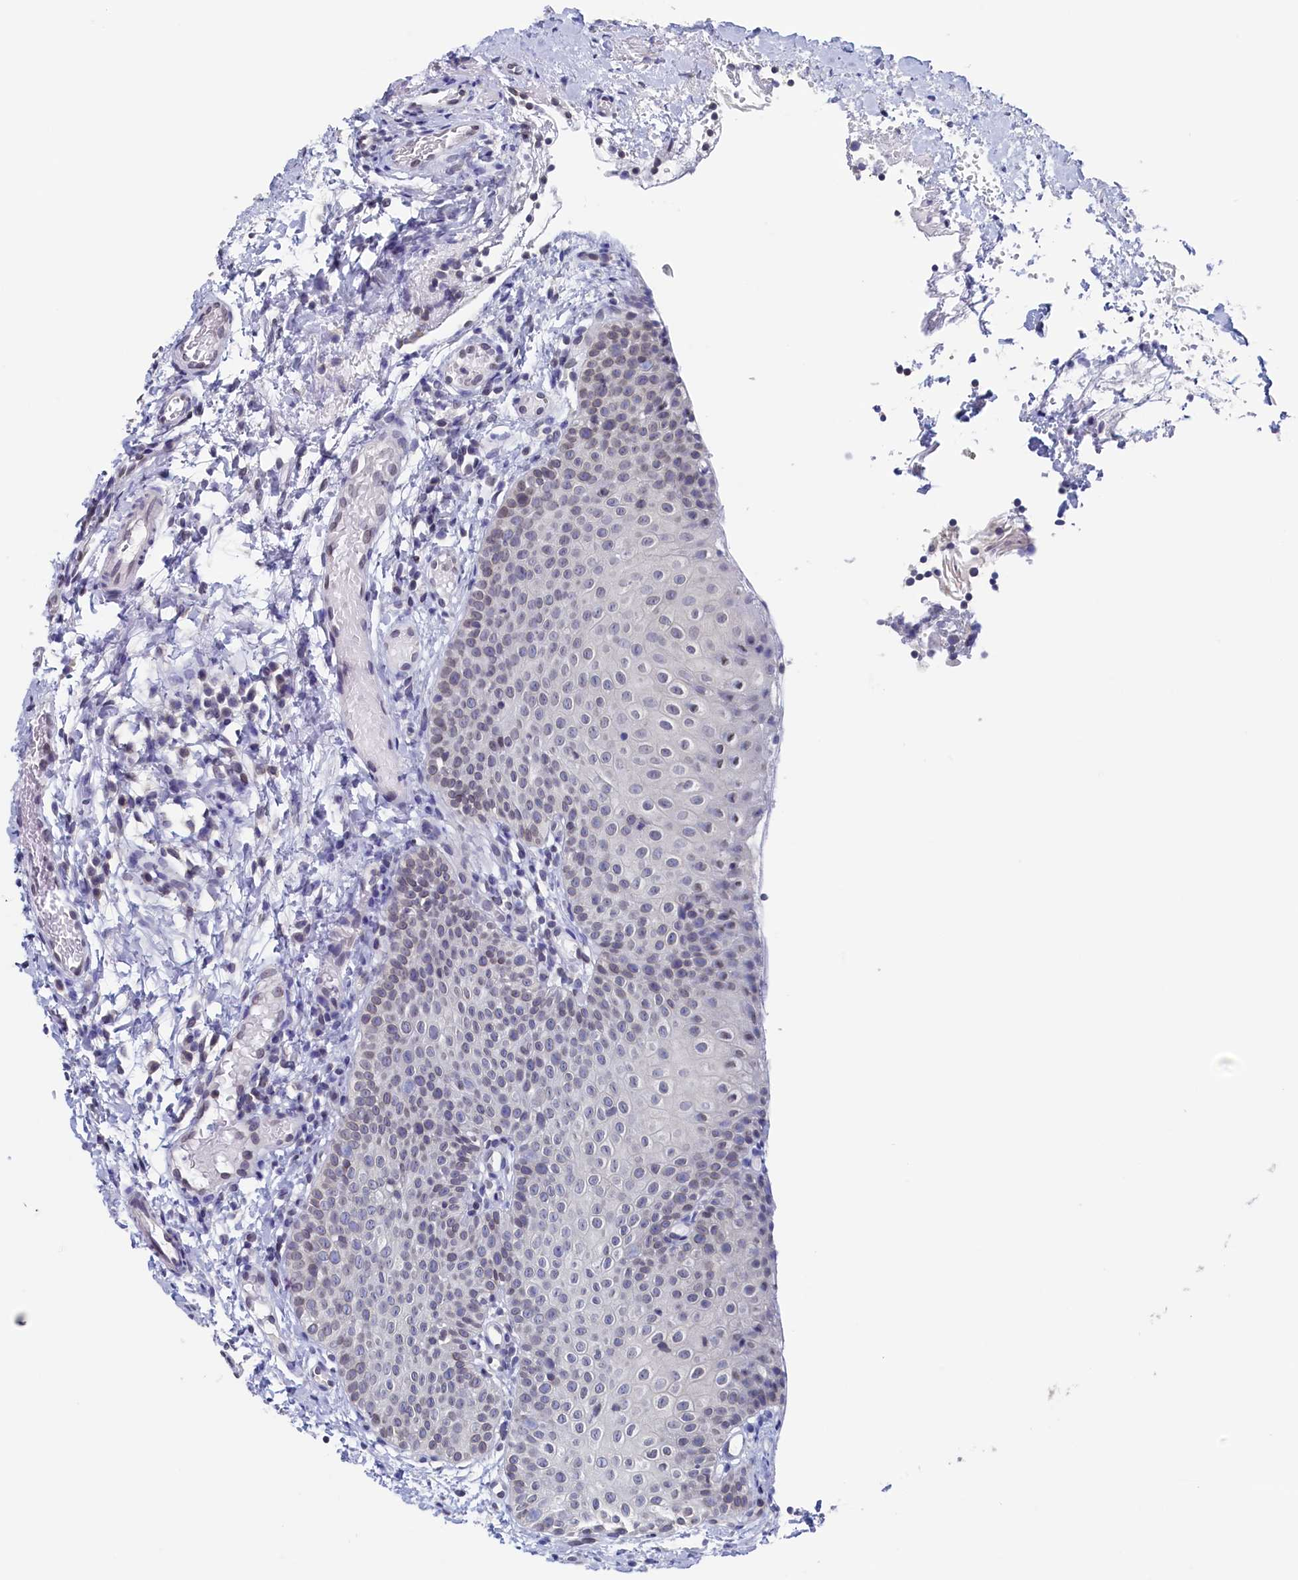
{"staining": {"intensity": "negative", "quantity": "none", "location": "none"}, "tissue": "tonsil", "cell_type": "Germinal center cells", "image_type": "normal", "snomed": [{"axis": "morphology", "description": "Normal tissue, NOS"}, {"axis": "topography", "description": "Tonsil"}], "caption": "Tonsil was stained to show a protein in brown. There is no significant positivity in germinal center cells. (Immunohistochemistry (ihc), brightfield microscopy, high magnification).", "gene": "C11orf54", "patient": {"sex": "female", "age": 19}}